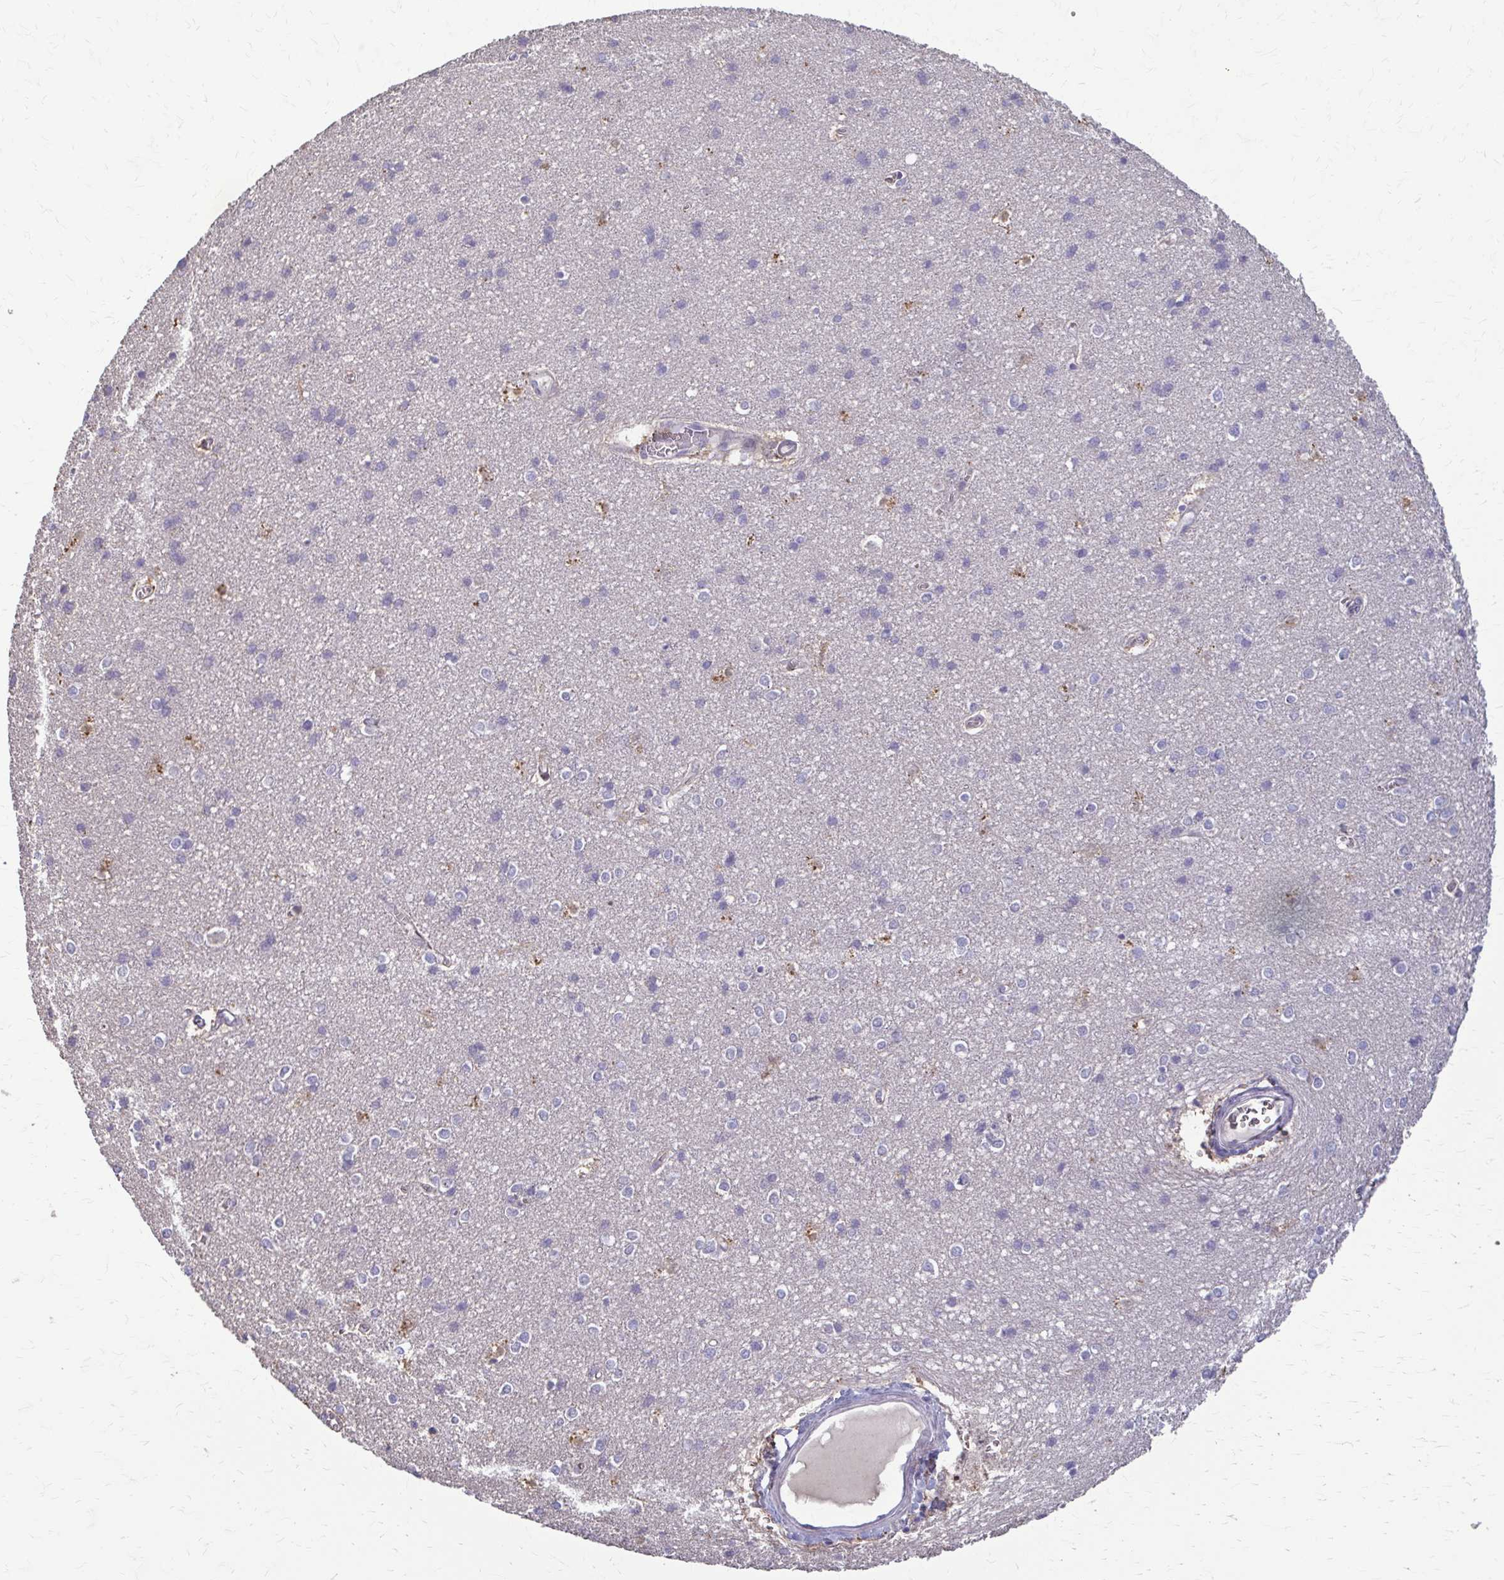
{"staining": {"intensity": "negative", "quantity": "none", "location": "none"}, "tissue": "cerebral cortex", "cell_type": "Endothelial cells", "image_type": "normal", "snomed": [{"axis": "morphology", "description": "Normal tissue, NOS"}, {"axis": "topography", "description": "Cerebral cortex"}], "caption": "There is no significant positivity in endothelial cells of cerebral cortex. (Brightfield microscopy of DAB immunohistochemistry at high magnification).", "gene": "ZNF34", "patient": {"sex": "male", "age": 37}}